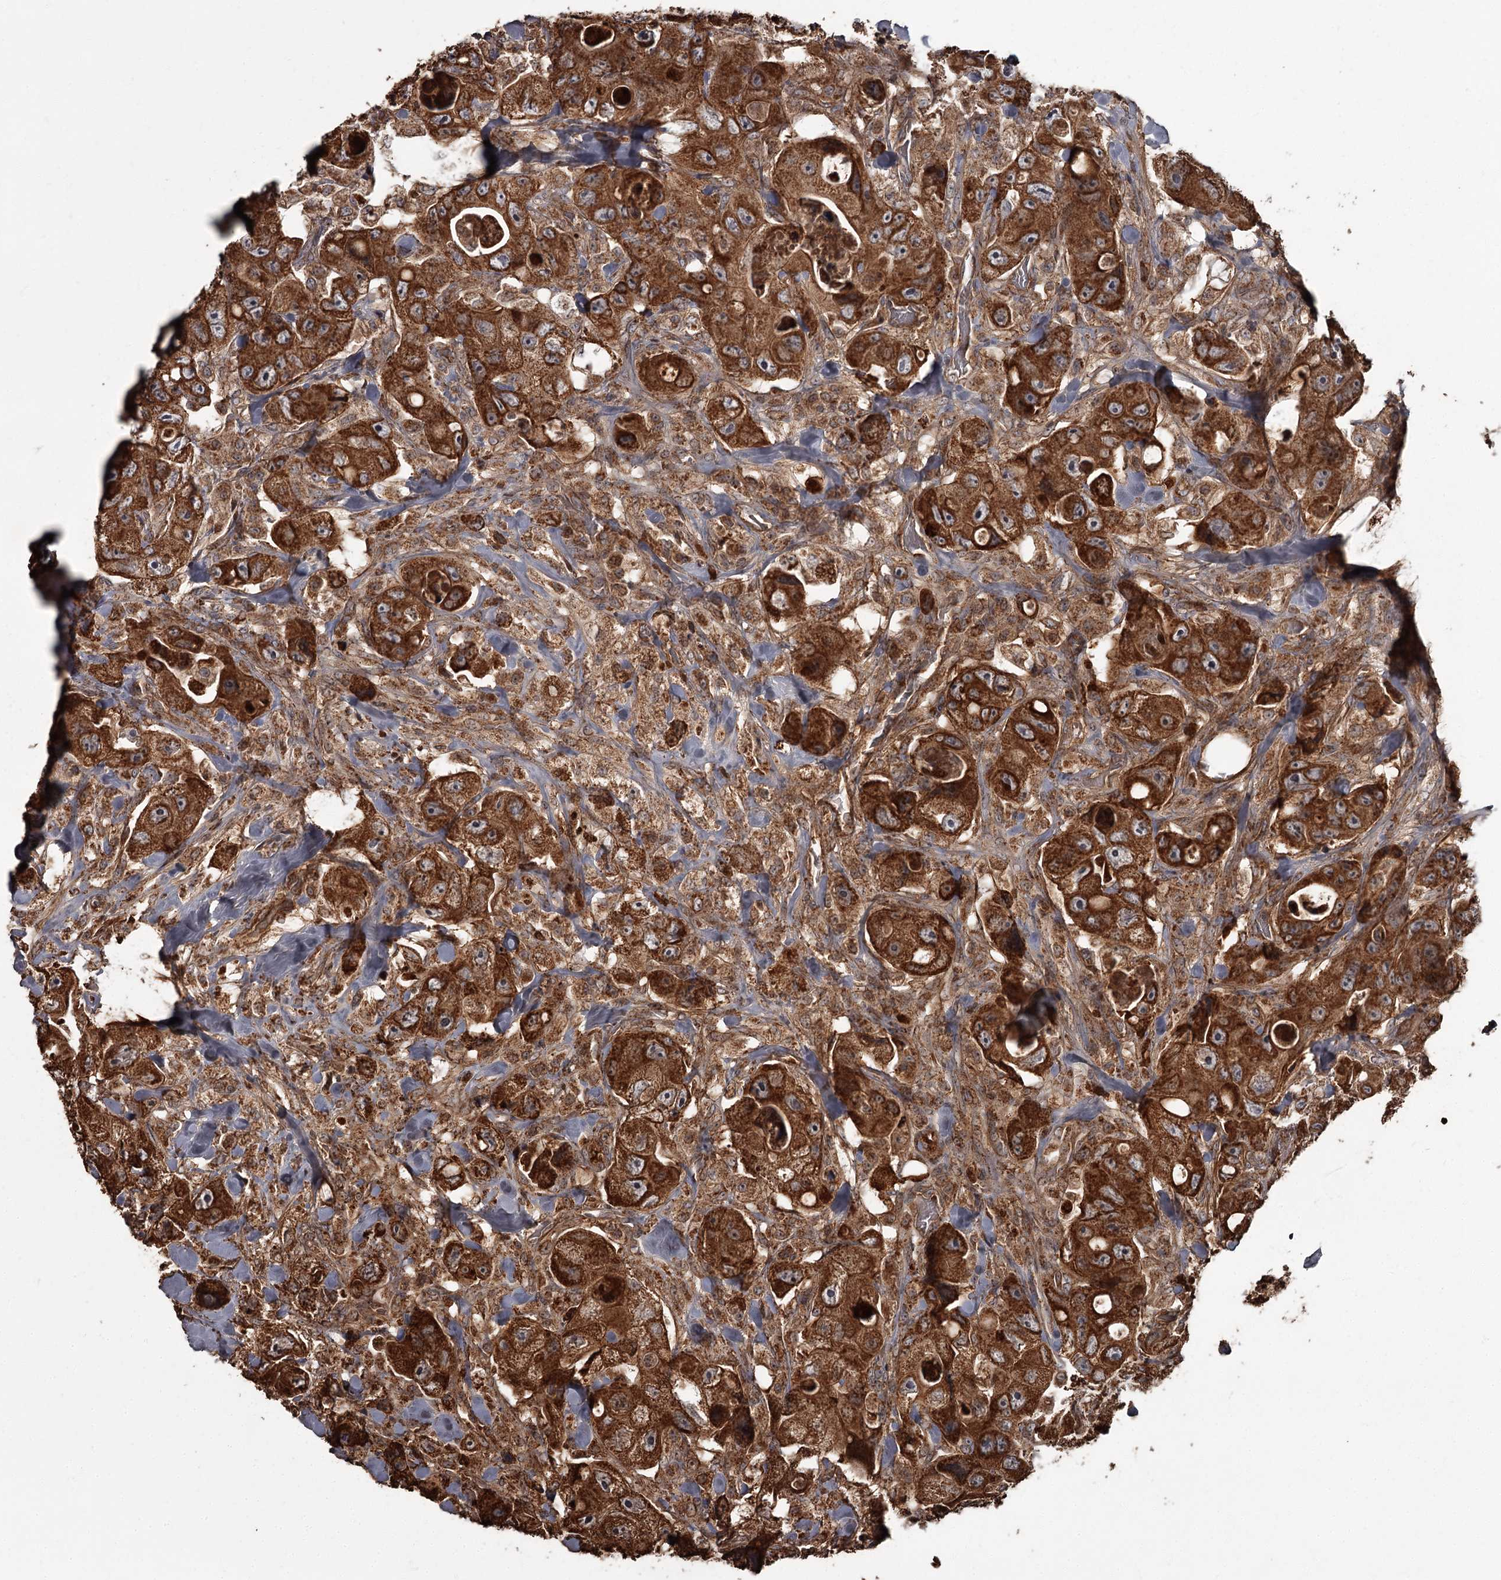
{"staining": {"intensity": "strong", "quantity": ">75%", "location": "cytoplasmic/membranous"}, "tissue": "colorectal cancer", "cell_type": "Tumor cells", "image_type": "cancer", "snomed": [{"axis": "morphology", "description": "Adenocarcinoma, NOS"}, {"axis": "topography", "description": "Colon"}], "caption": "Protein expression analysis of adenocarcinoma (colorectal) displays strong cytoplasmic/membranous staining in about >75% of tumor cells.", "gene": "THAP9", "patient": {"sex": "female", "age": 46}}